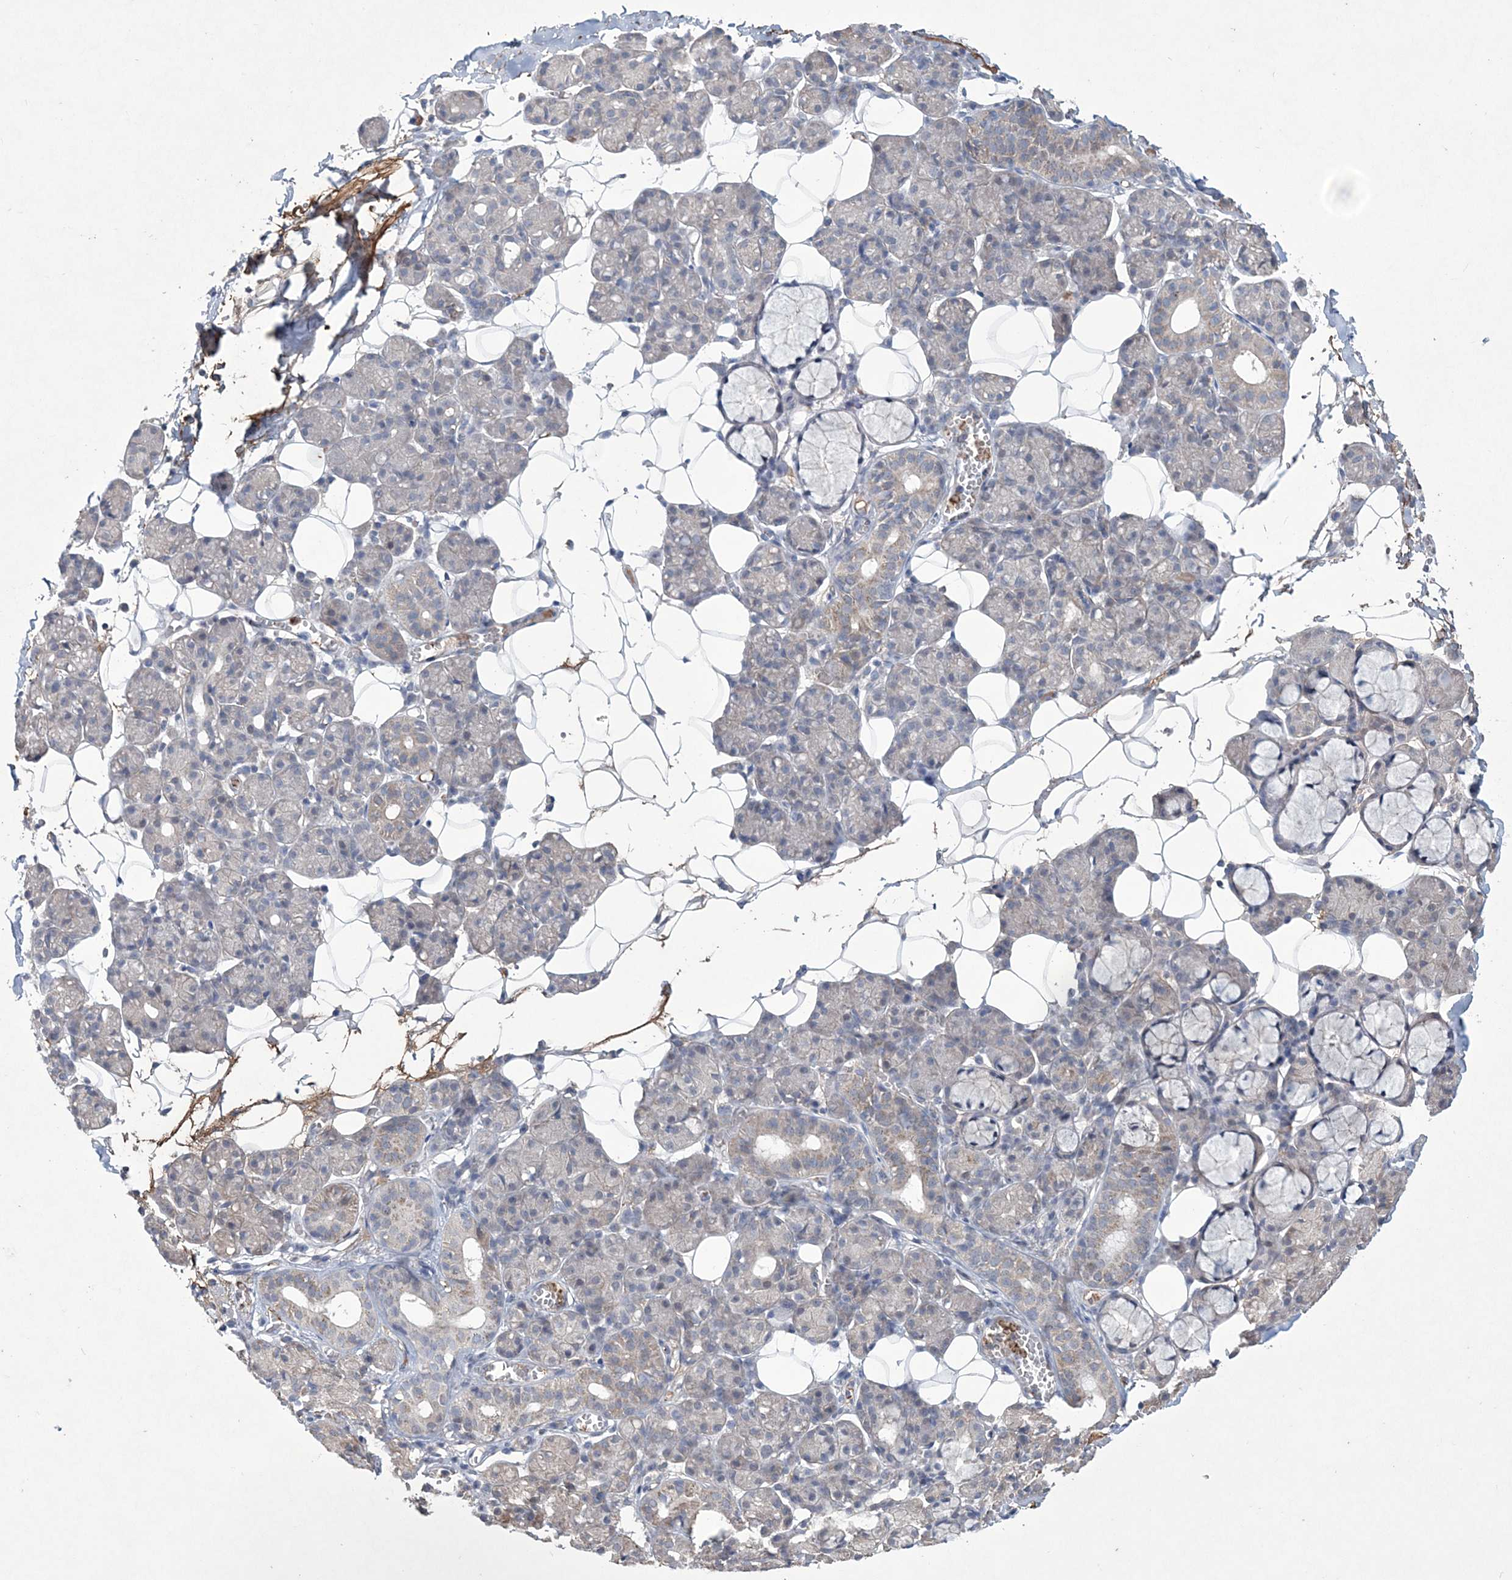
{"staining": {"intensity": "negative", "quantity": "none", "location": "none"}, "tissue": "salivary gland", "cell_type": "Glandular cells", "image_type": "normal", "snomed": [{"axis": "morphology", "description": "Normal tissue, NOS"}, {"axis": "topography", "description": "Salivary gland"}], "caption": "High magnification brightfield microscopy of unremarkable salivary gland stained with DAB (brown) and counterstained with hematoxylin (blue): glandular cells show no significant positivity.", "gene": "DPCD", "patient": {"sex": "male", "age": 63}}